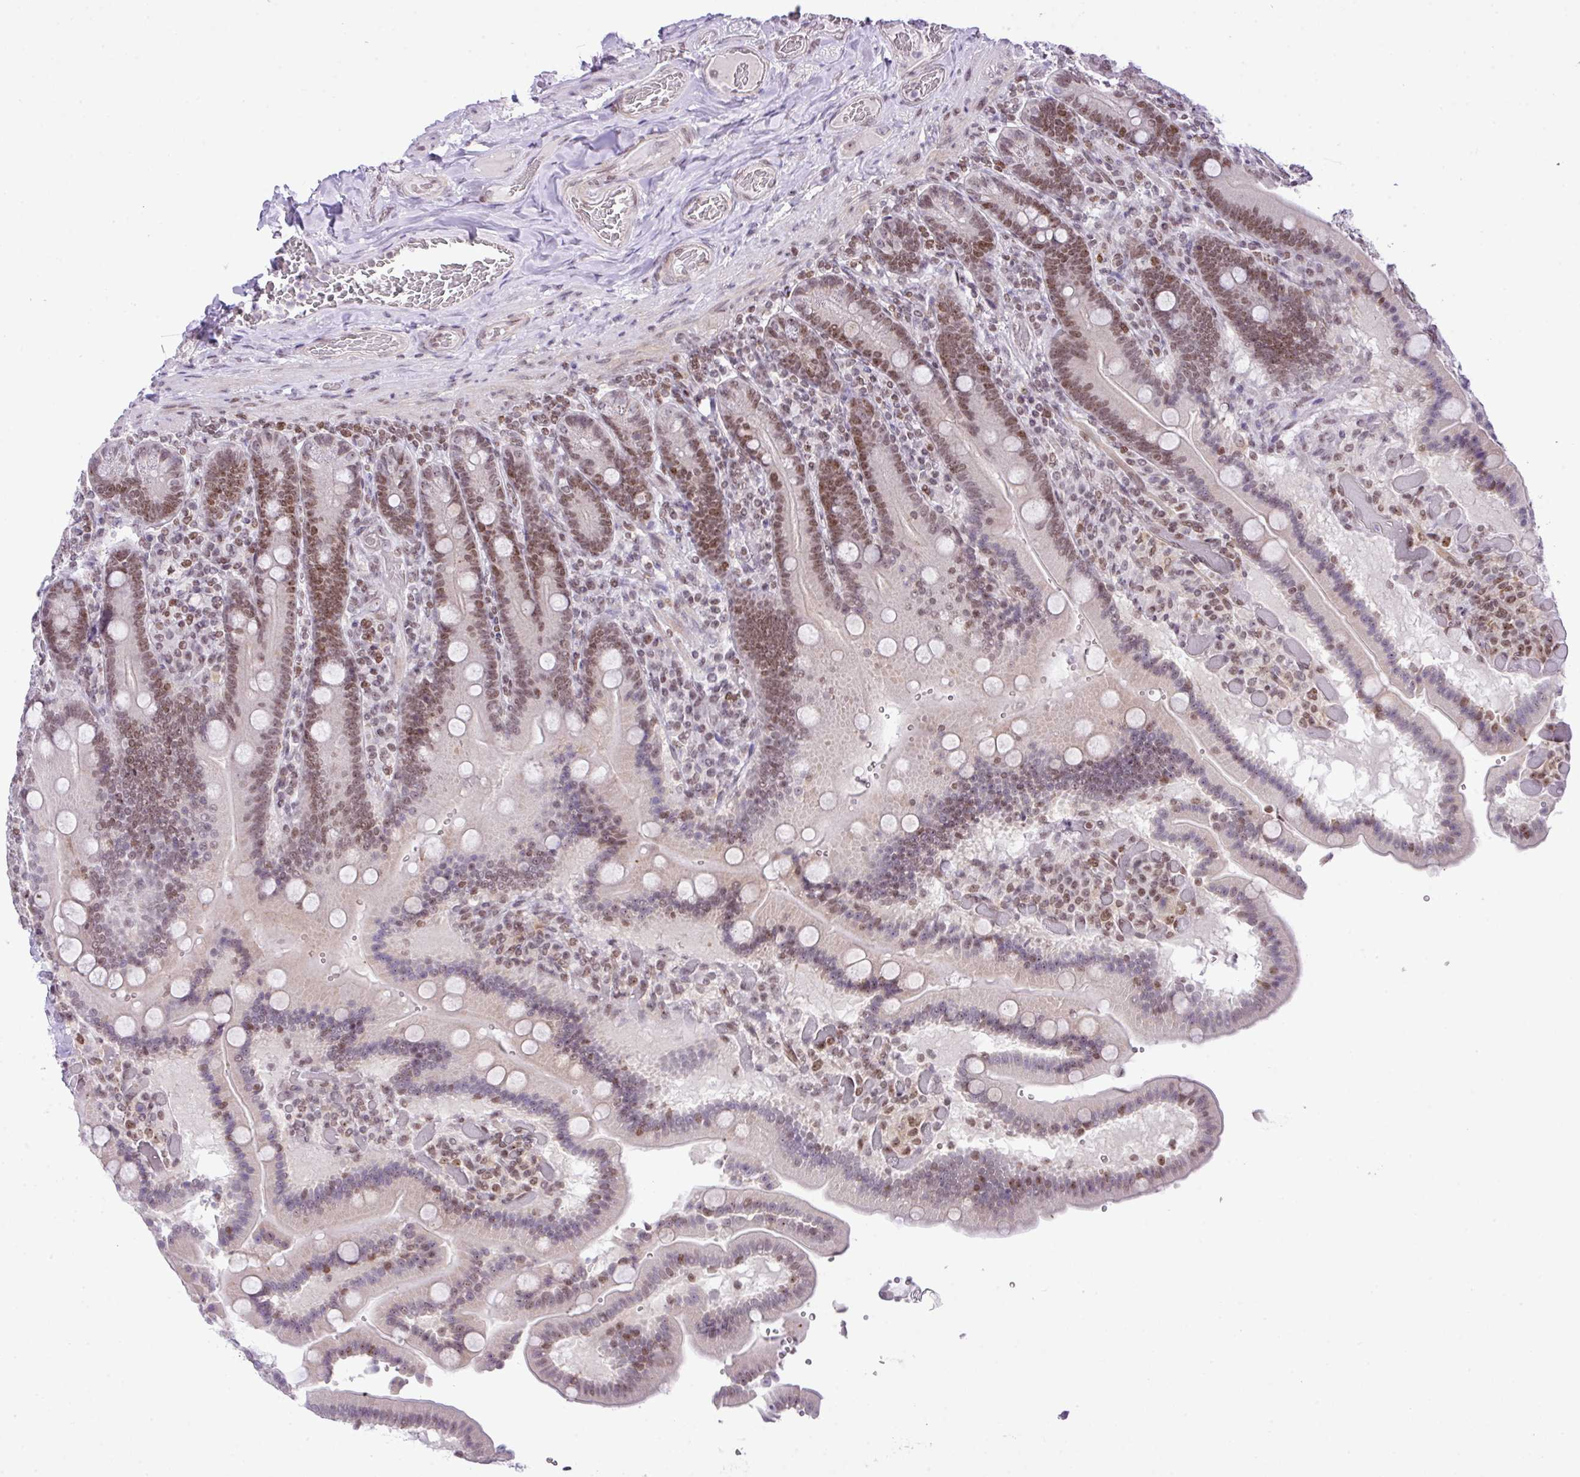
{"staining": {"intensity": "moderate", "quantity": "25%-75%", "location": "nuclear"}, "tissue": "duodenum", "cell_type": "Glandular cells", "image_type": "normal", "snomed": [{"axis": "morphology", "description": "Normal tissue, NOS"}, {"axis": "topography", "description": "Duodenum"}], "caption": "This image demonstrates immunohistochemistry staining of benign human duodenum, with medium moderate nuclear expression in about 25%-75% of glandular cells.", "gene": "CCDC137", "patient": {"sex": "female", "age": 62}}